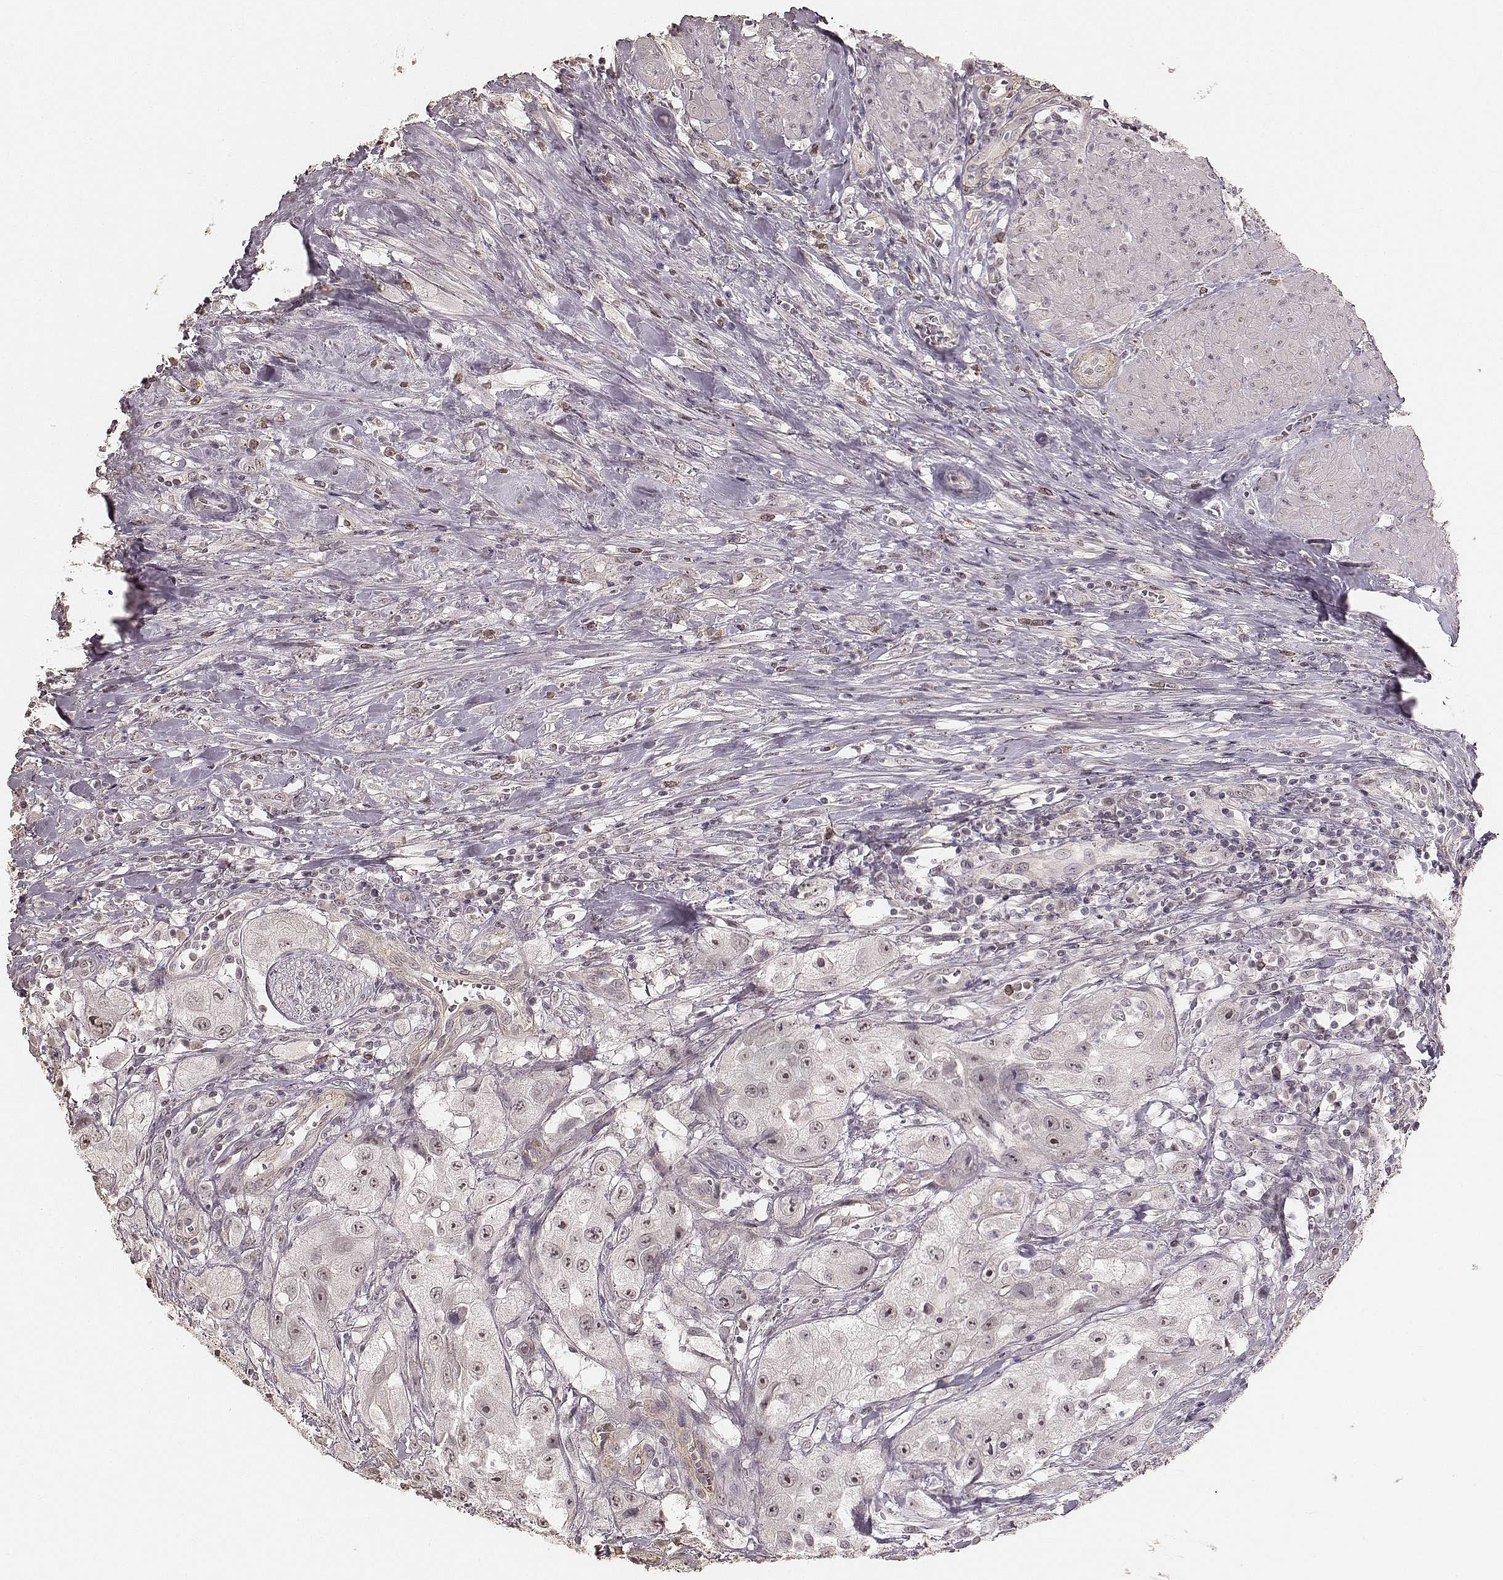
{"staining": {"intensity": "negative", "quantity": "none", "location": "none"}, "tissue": "urothelial cancer", "cell_type": "Tumor cells", "image_type": "cancer", "snomed": [{"axis": "morphology", "description": "Urothelial carcinoma, High grade"}, {"axis": "topography", "description": "Urinary bladder"}], "caption": "Immunohistochemistry histopathology image of human urothelial carcinoma (high-grade) stained for a protein (brown), which displays no positivity in tumor cells.", "gene": "LY6K", "patient": {"sex": "male", "age": 79}}